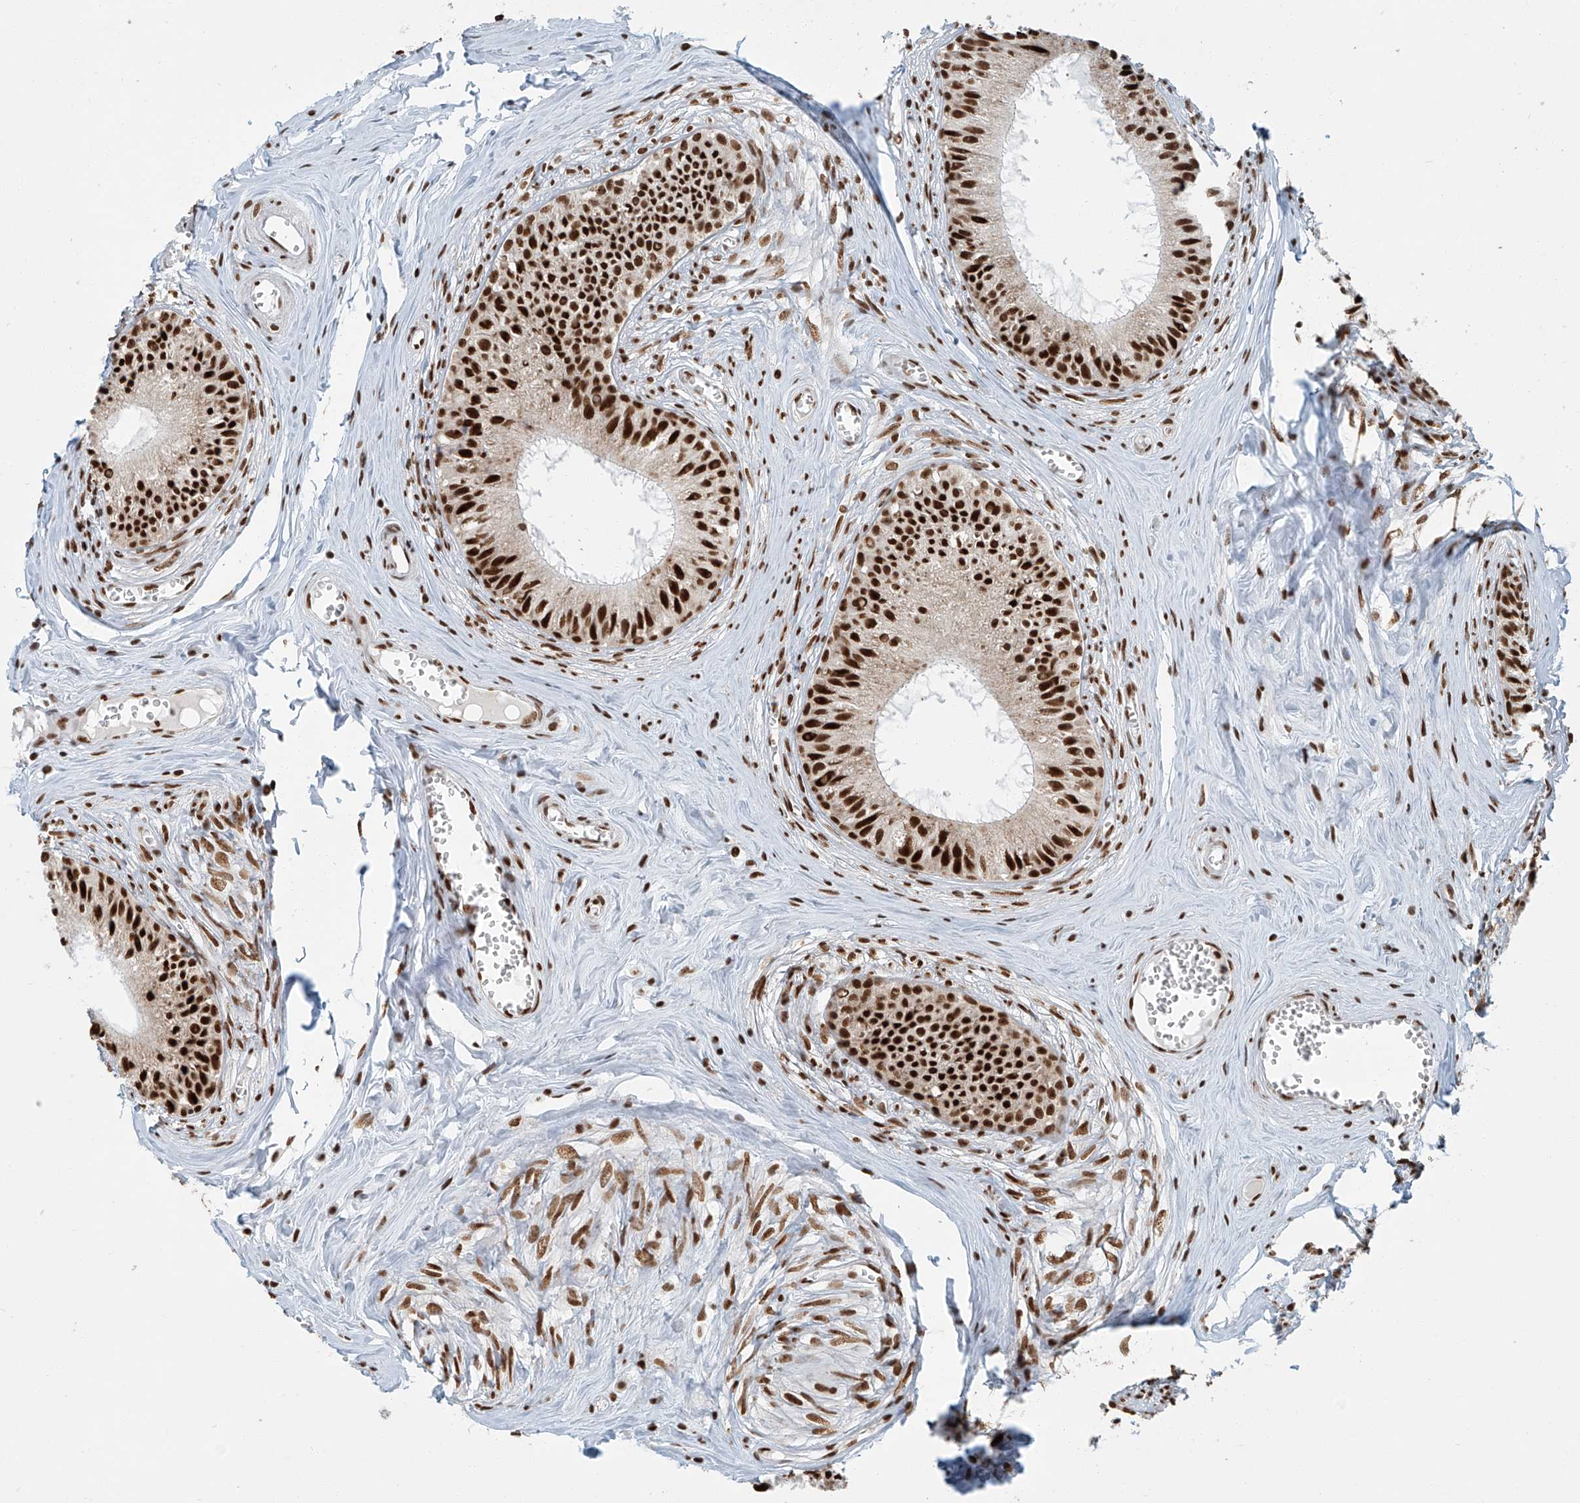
{"staining": {"intensity": "strong", "quantity": ">75%", "location": "nuclear"}, "tissue": "epididymis", "cell_type": "Glandular cells", "image_type": "normal", "snomed": [{"axis": "morphology", "description": "Normal tissue, NOS"}, {"axis": "topography", "description": "Epididymis"}], "caption": "Immunohistochemistry micrograph of benign human epididymis stained for a protein (brown), which reveals high levels of strong nuclear expression in approximately >75% of glandular cells.", "gene": "FAM193B", "patient": {"sex": "male", "age": 36}}